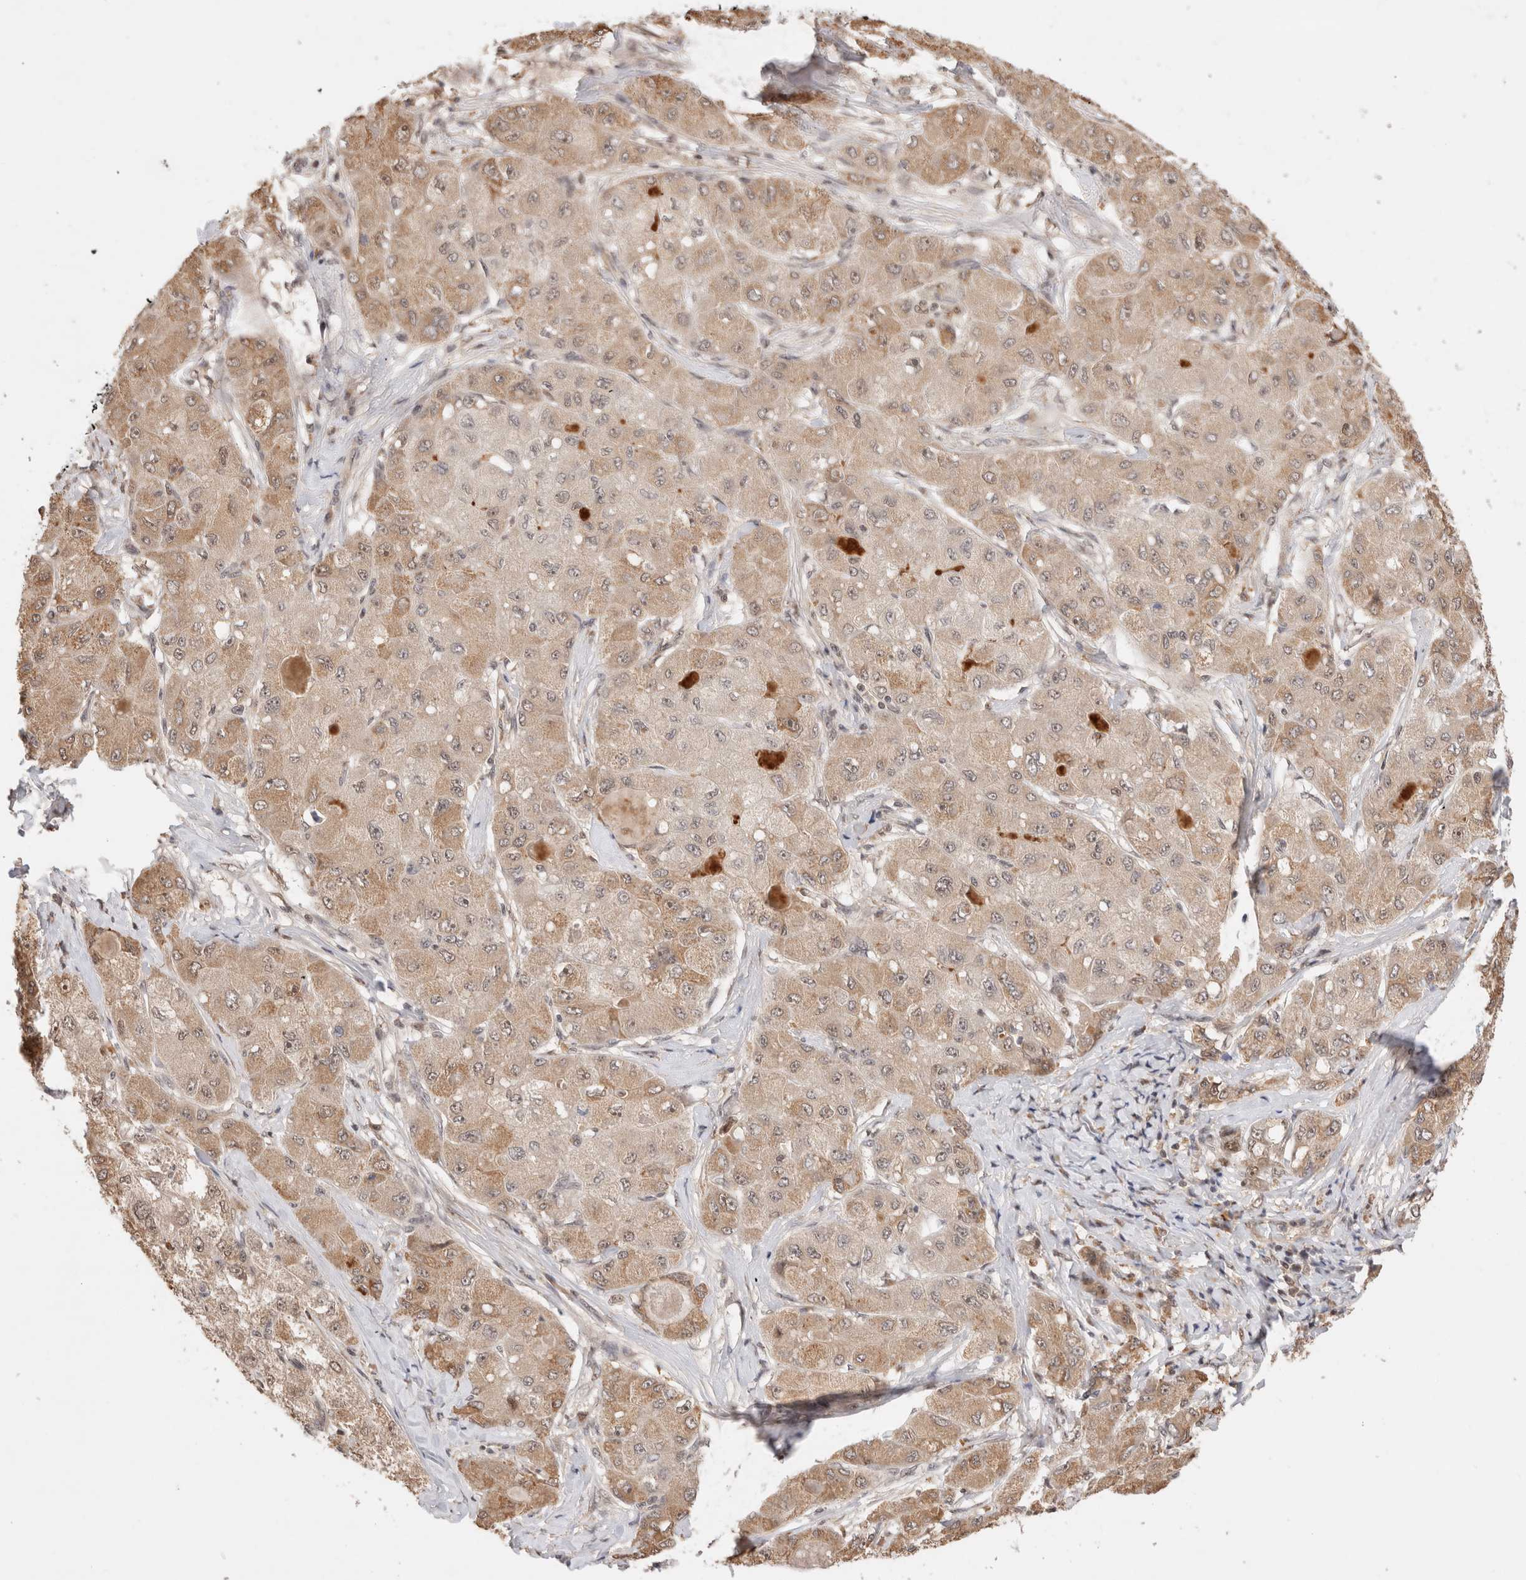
{"staining": {"intensity": "weak", "quantity": ">75%", "location": "cytoplasmic/membranous,nuclear"}, "tissue": "liver cancer", "cell_type": "Tumor cells", "image_type": "cancer", "snomed": [{"axis": "morphology", "description": "Carcinoma, Hepatocellular, NOS"}, {"axis": "topography", "description": "Liver"}], "caption": "Approximately >75% of tumor cells in human liver cancer reveal weak cytoplasmic/membranous and nuclear protein staining as visualized by brown immunohistochemical staining.", "gene": "MPHOSPH6", "patient": {"sex": "male", "age": 80}}